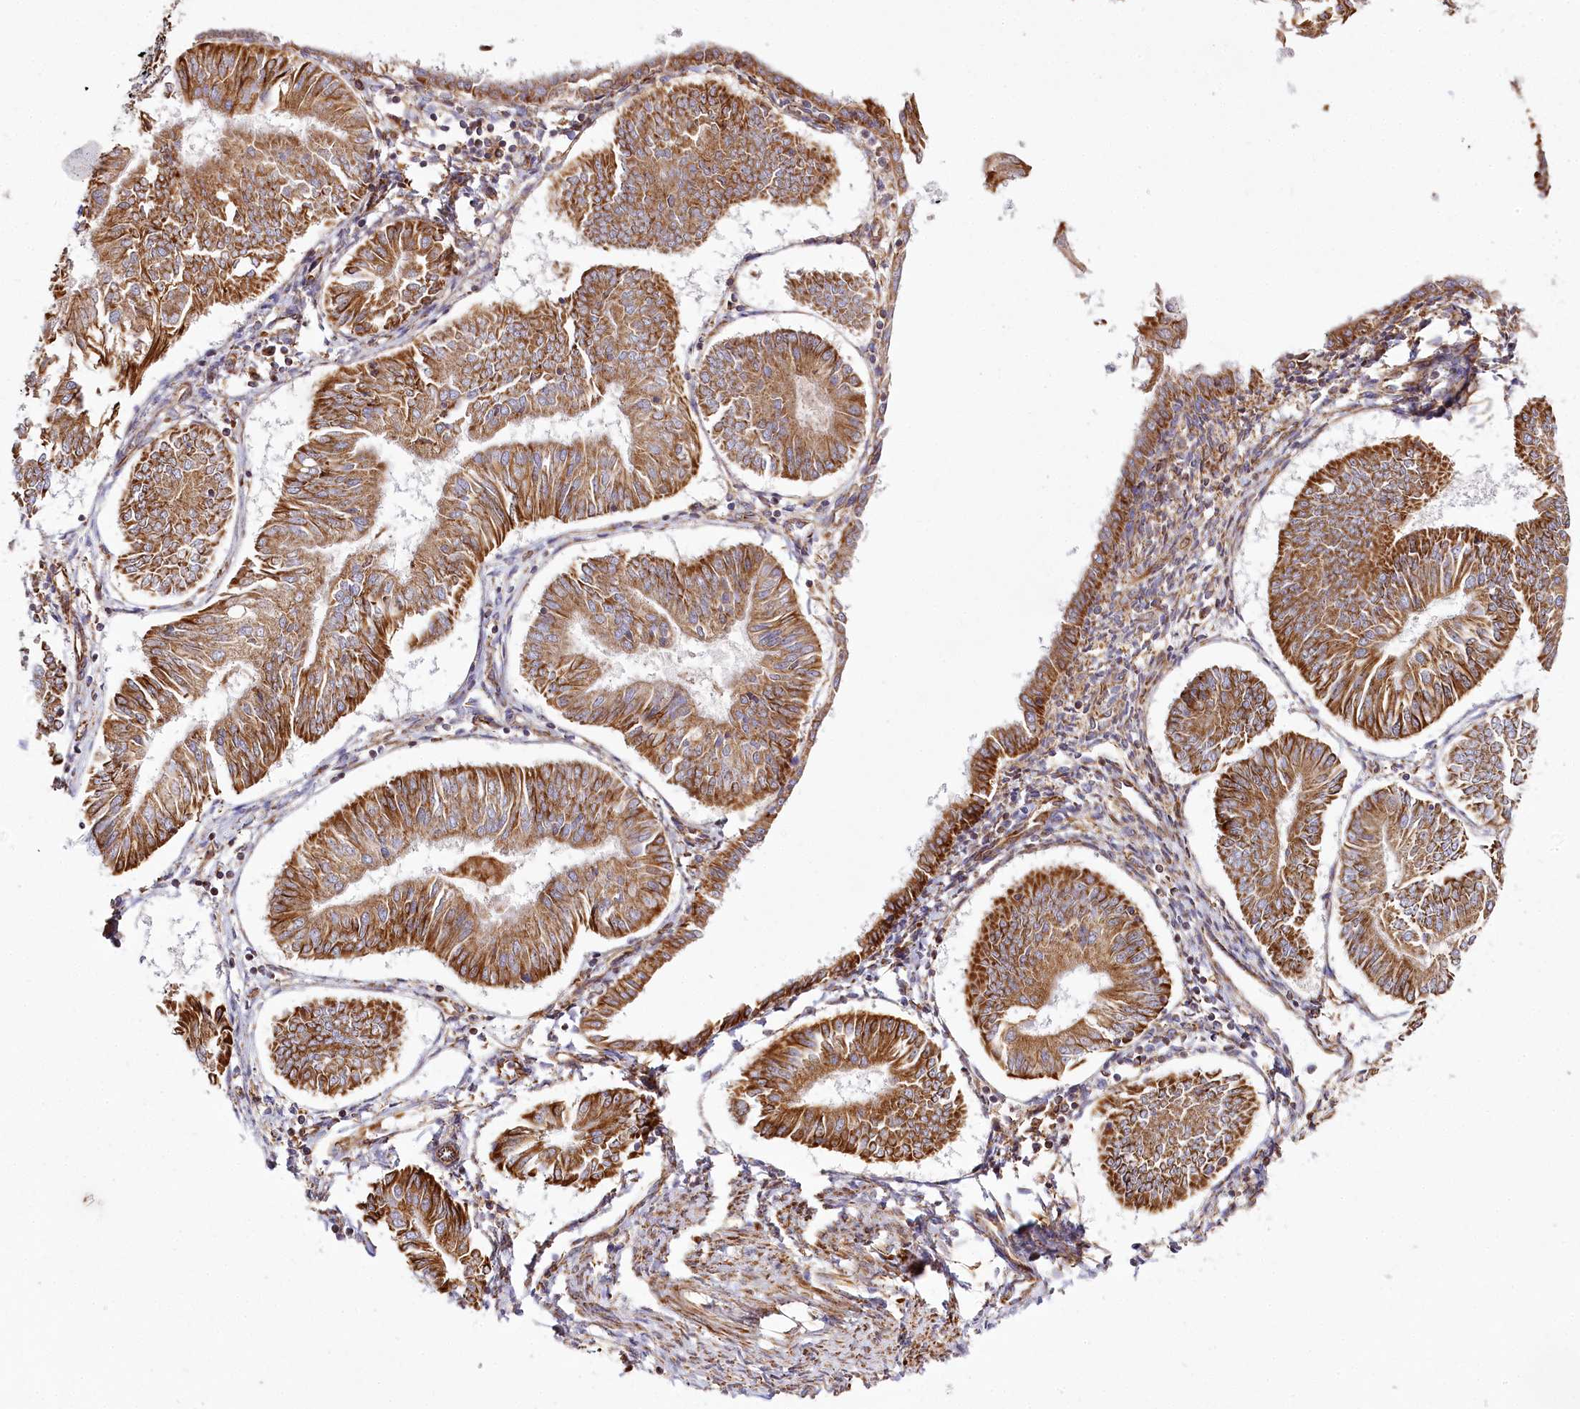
{"staining": {"intensity": "strong", "quantity": ">75%", "location": "cytoplasmic/membranous"}, "tissue": "endometrial cancer", "cell_type": "Tumor cells", "image_type": "cancer", "snomed": [{"axis": "morphology", "description": "Adenocarcinoma, NOS"}, {"axis": "topography", "description": "Endometrium"}], "caption": "IHC image of neoplastic tissue: endometrial adenocarcinoma stained using immunohistochemistry (IHC) exhibits high levels of strong protein expression localized specifically in the cytoplasmic/membranous of tumor cells, appearing as a cytoplasmic/membranous brown color.", "gene": "THUMPD3", "patient": {"sex": "female", "age": 58}}